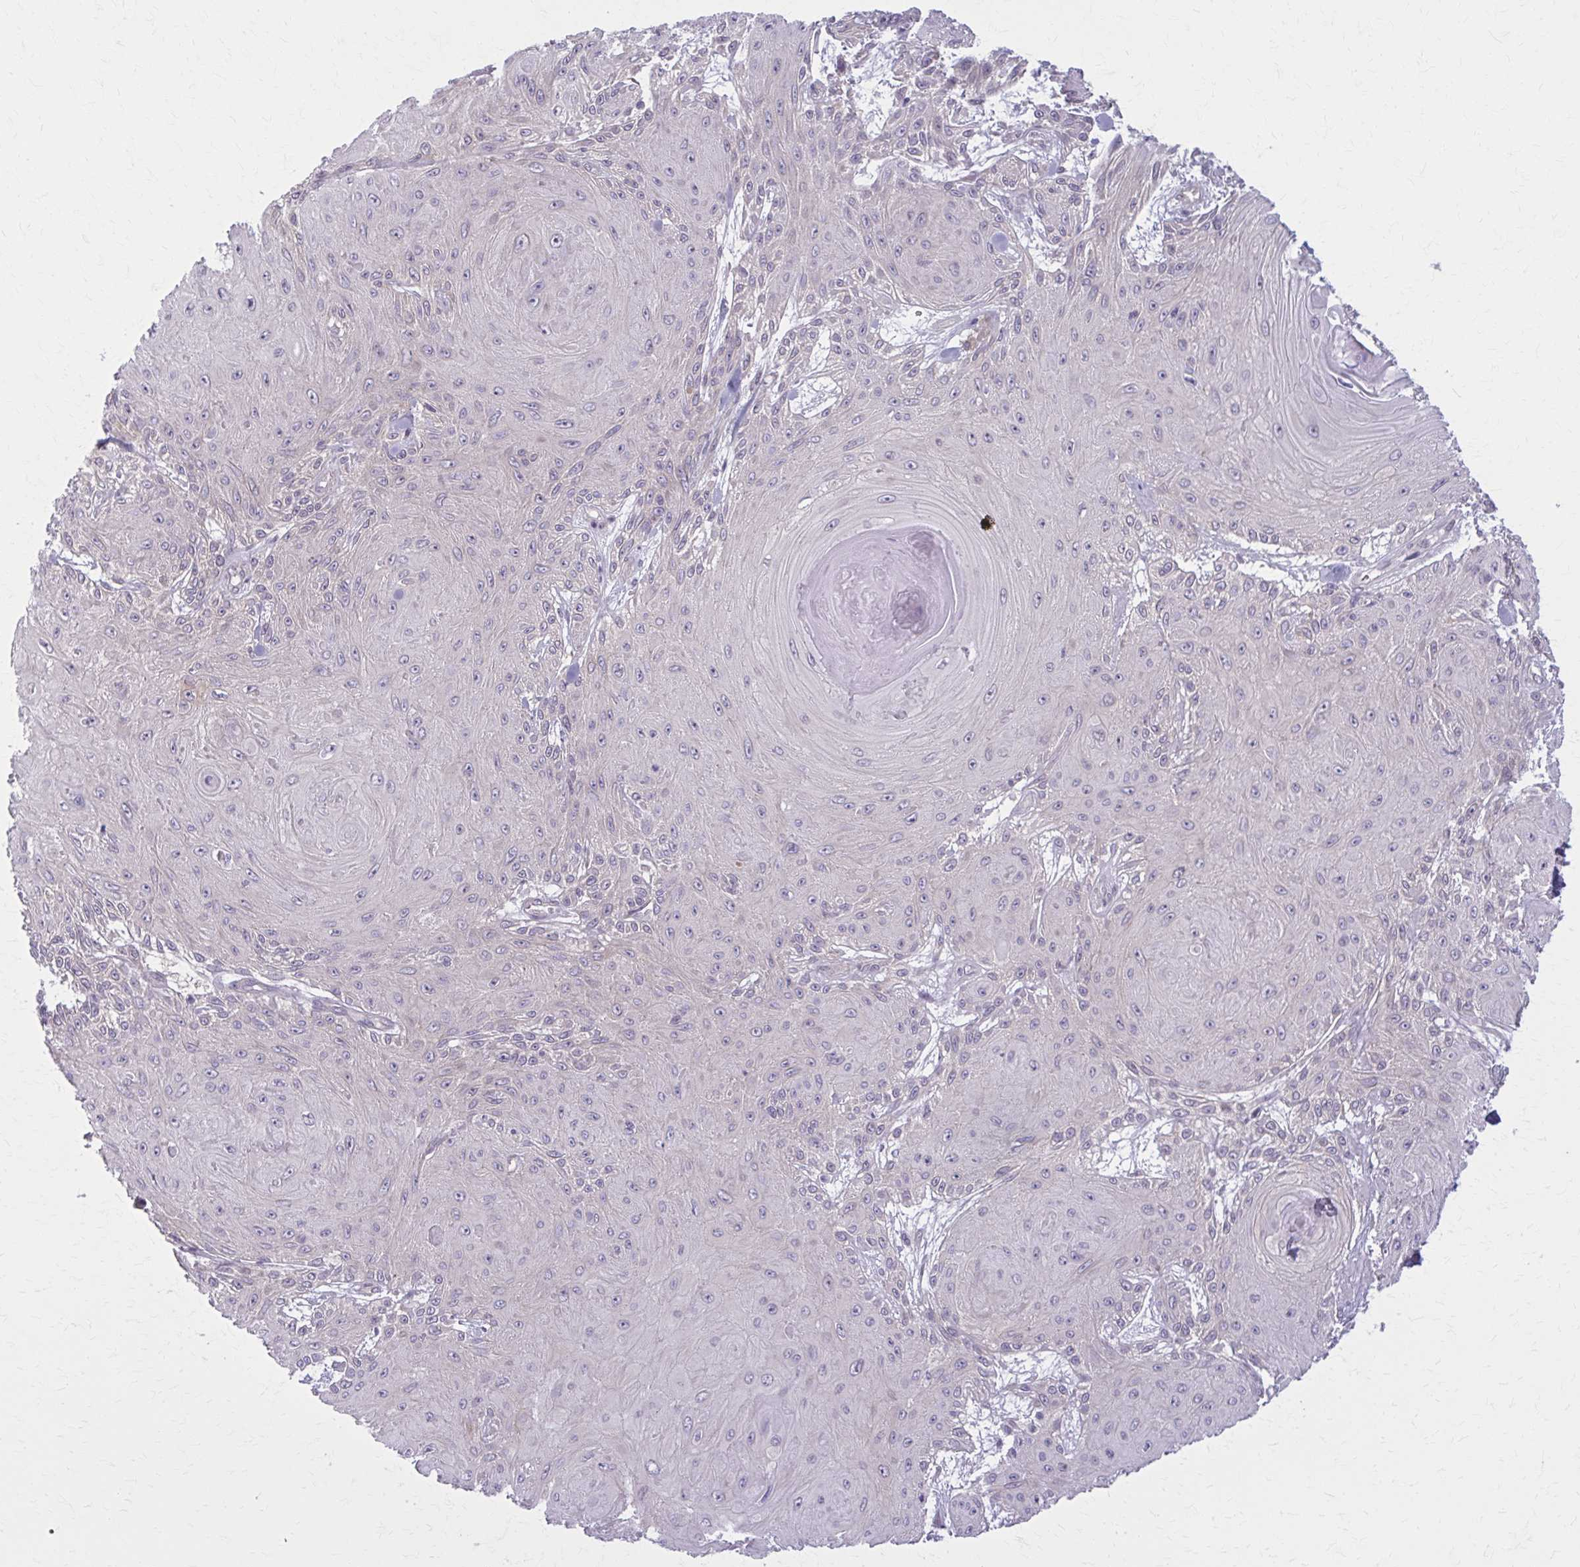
{"staining": {"intensity": "negative", "quantity": "none", "location": "none"}, "tissue": "skin cancer", "cell_type": "Tumor cells", "image_type": "cancer", "snomed": [{"axis": "morphology", "description": "Squamous cell carcinoma, NOS"}, {"axis": "topography", "description": "Skin"}], "caption": "IHC photomicrograph of neoplastic tissue: human skin cancer (squamous cell carcinoma) stained with DAB (3,3'-diaminobenzidine) exhibits no significant protein expression in tumor cells.", "gene": "NUMBL", "patient": {"sex": "male", "age": 88}}